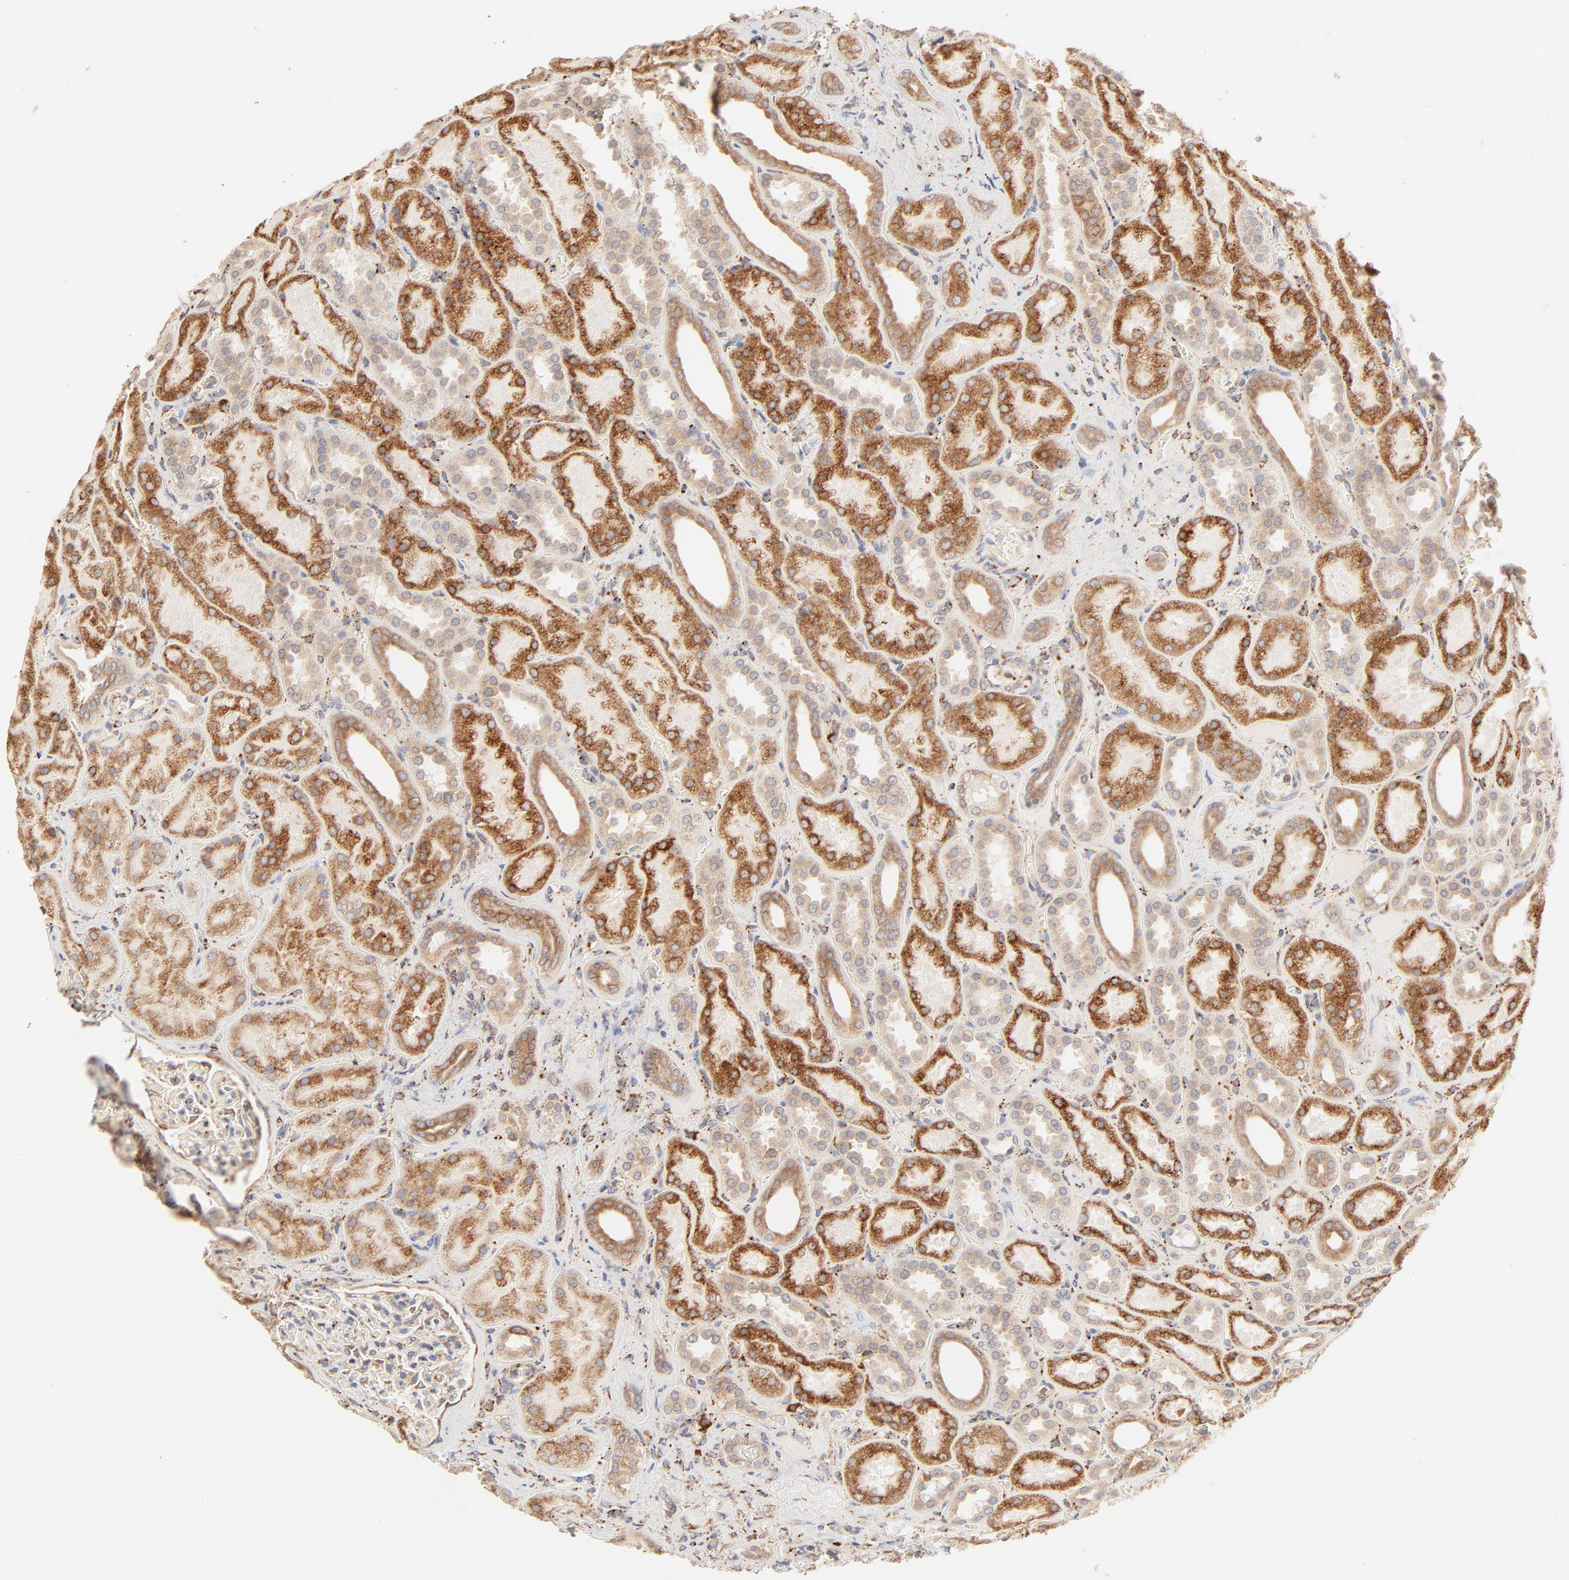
{"staining": {"intensity": "weak", "quantity": "<25%", "location": "cytoplasmic/membranous"}, "tissue": "kidney", "cell_type": "Cells in glomeruli", "image_type": "normal", "snomed": [{"axis": "morphology", "description": "Normal tissue, NOS"}, {"axis": "topography", "description": "Kidney"}], "caption": "IHC micrograph of unremarkable kidney stained for a protein (brown), which displays no positivity in cells in glomeruli.", "gene": "PARP12", "patient": {"sex": "male", "age": 28}}